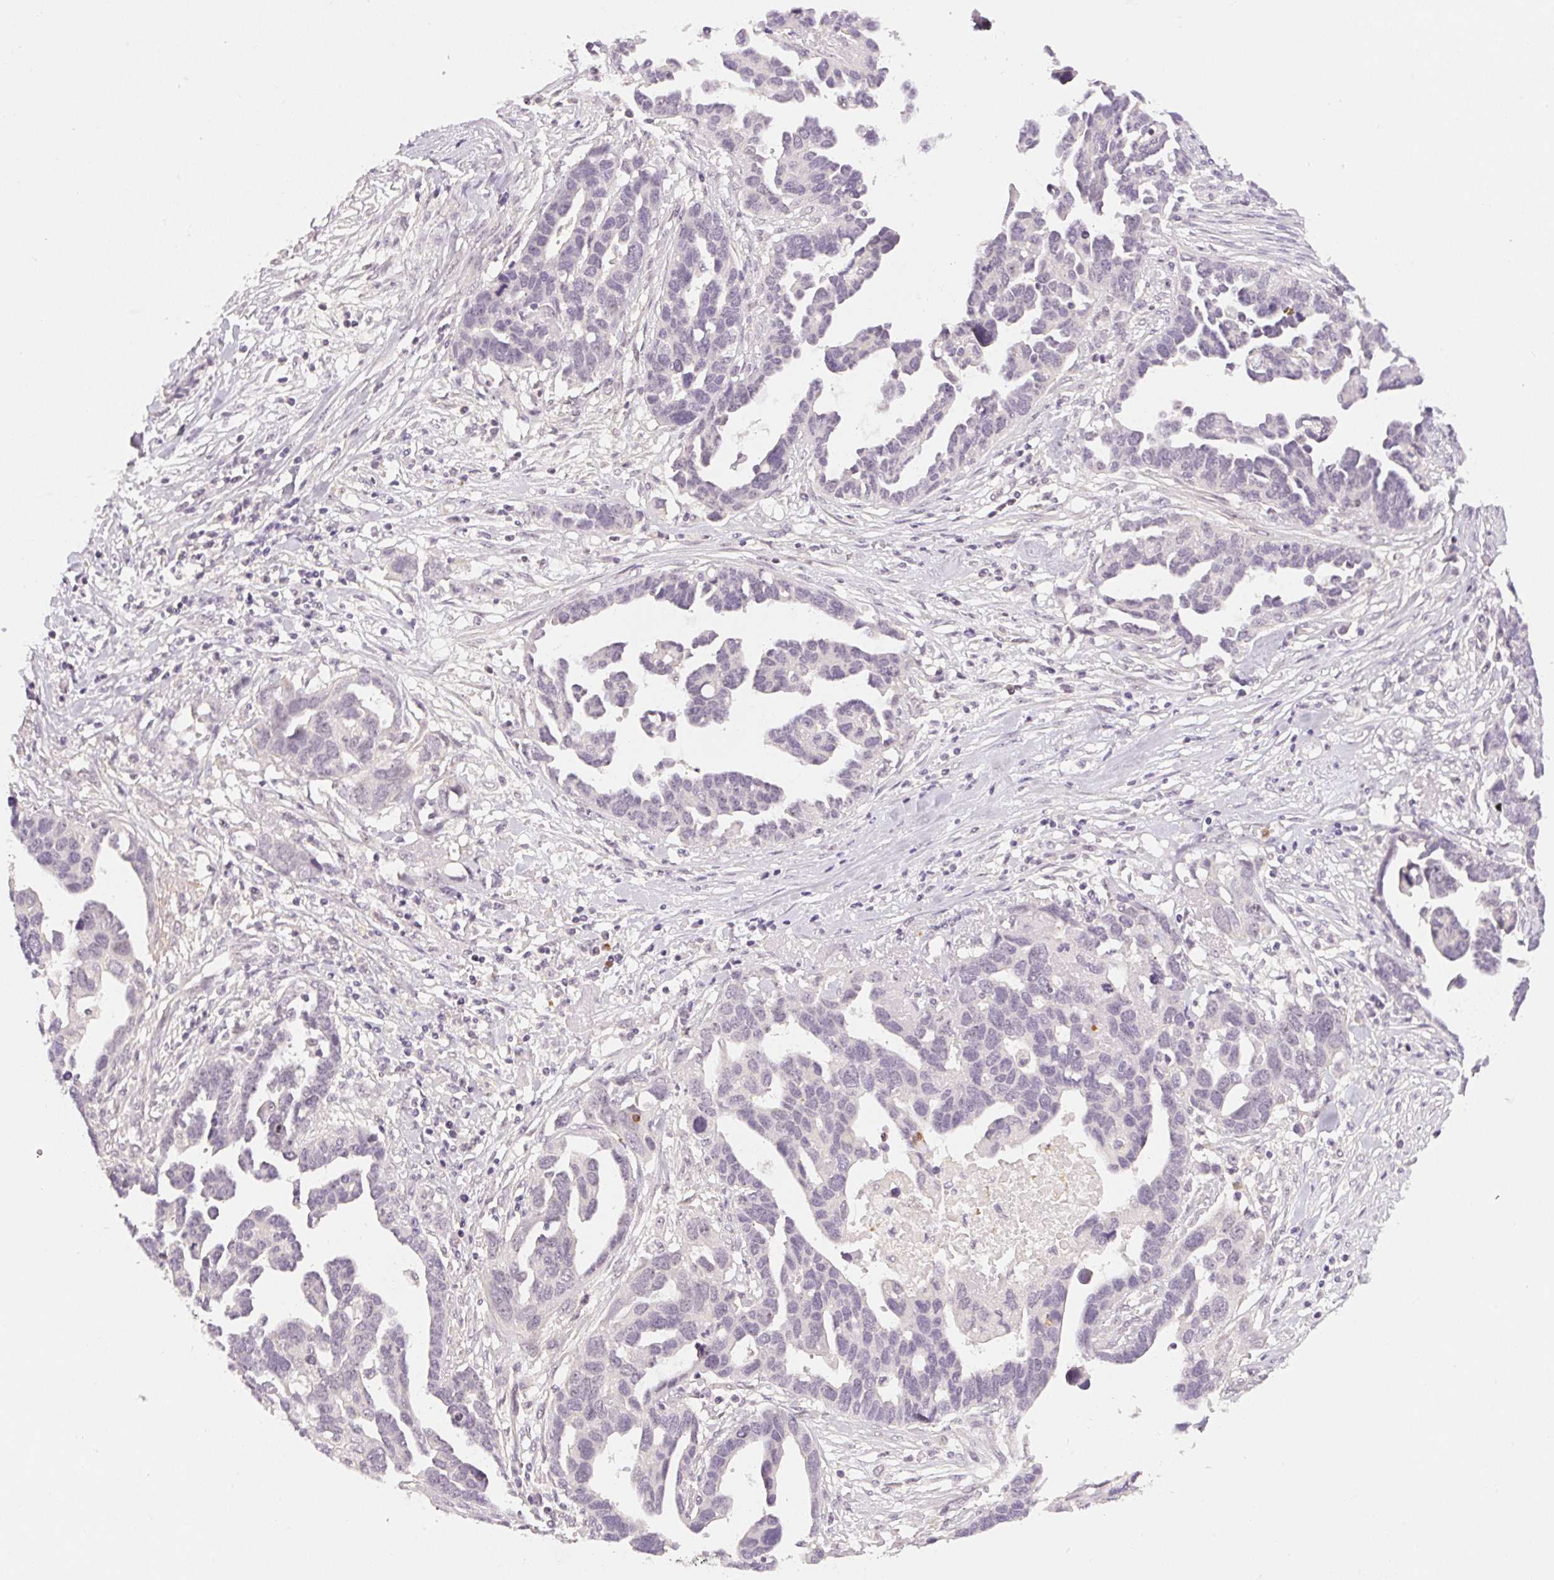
{"staining": {"intensity": "negative", "quantity": "none", "location": "none"}, "tissue": "ovarian cancer", "cell_type": "Tumor cells", "image_type": "cancer", "snomed": [{"axis": "morphology", "description": "Cystadenocarcinoma, serous, NOS"}, {"axis": "topography", "description": "Ovary"}], "caption": "An immunohistochemistry (IHC) micrograph of ovarian serous cystadenocarcinoma is shown. There is no staining in tumor cells of ovarian serous cystadenocarcinoma. (DAB immunohistochemistry (IHC) with hematoxylin counter stain).", "gene": "SGF29", "patient": {"sex": "female", "age": 54}}